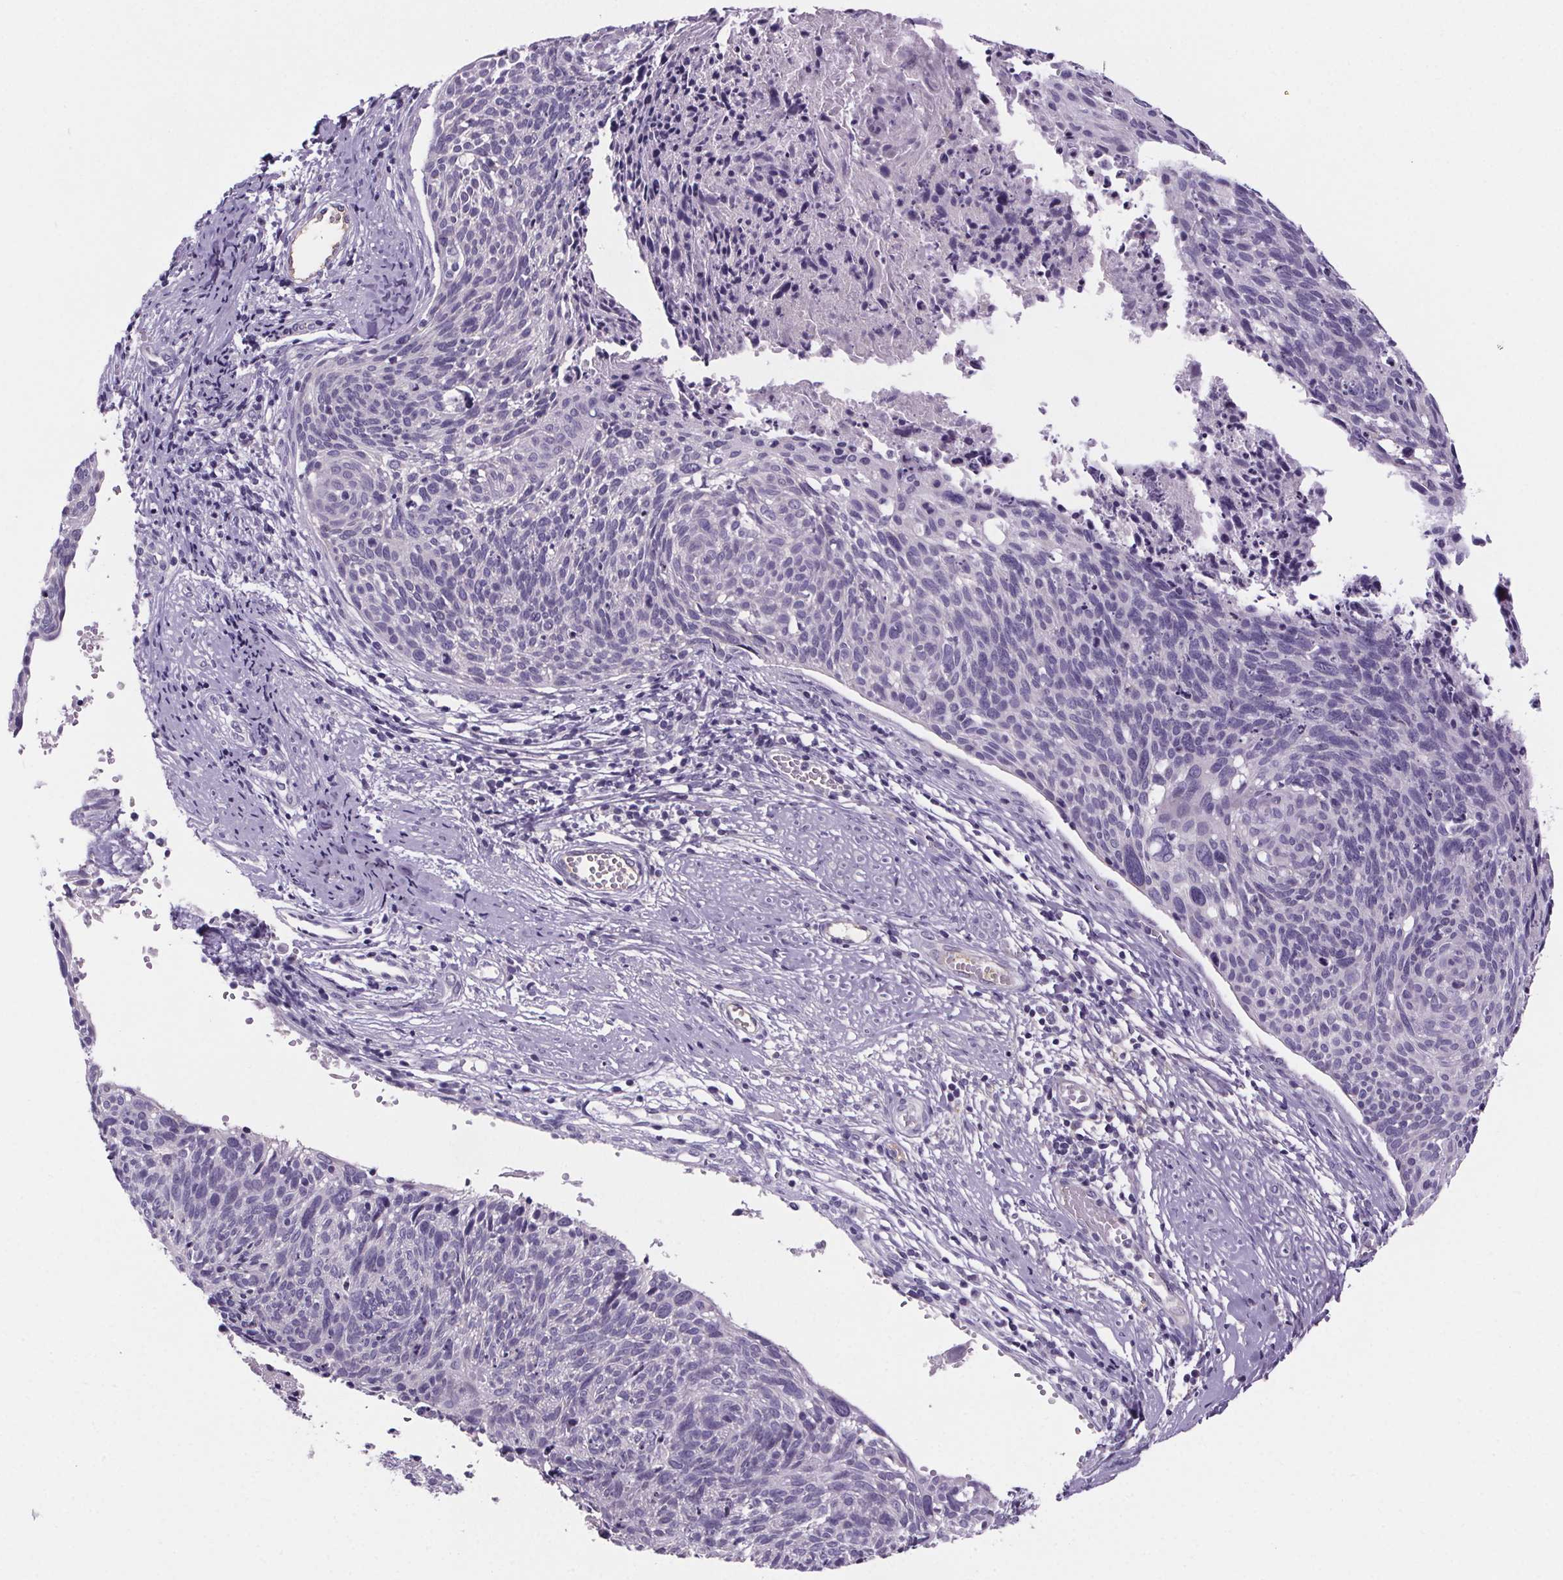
{"staining": {"intensity": "negative", "quantity": "none", "location": "none"}, "tissue": "cervical cancer", "cell_type": "Tumor cells", "image_type": "cancer", "snomed": [{"axis": "morphology", "description": "Squamous cell carcinoma, NOS"}, {"axis": "topography", "description": "Cervix"}], "caption": "A micrograph of cervical cancer stained for a protein shows no brown staining in tumor cells.", "gene": "CUBN", "patient": {"sex": "female", "age": 49}}